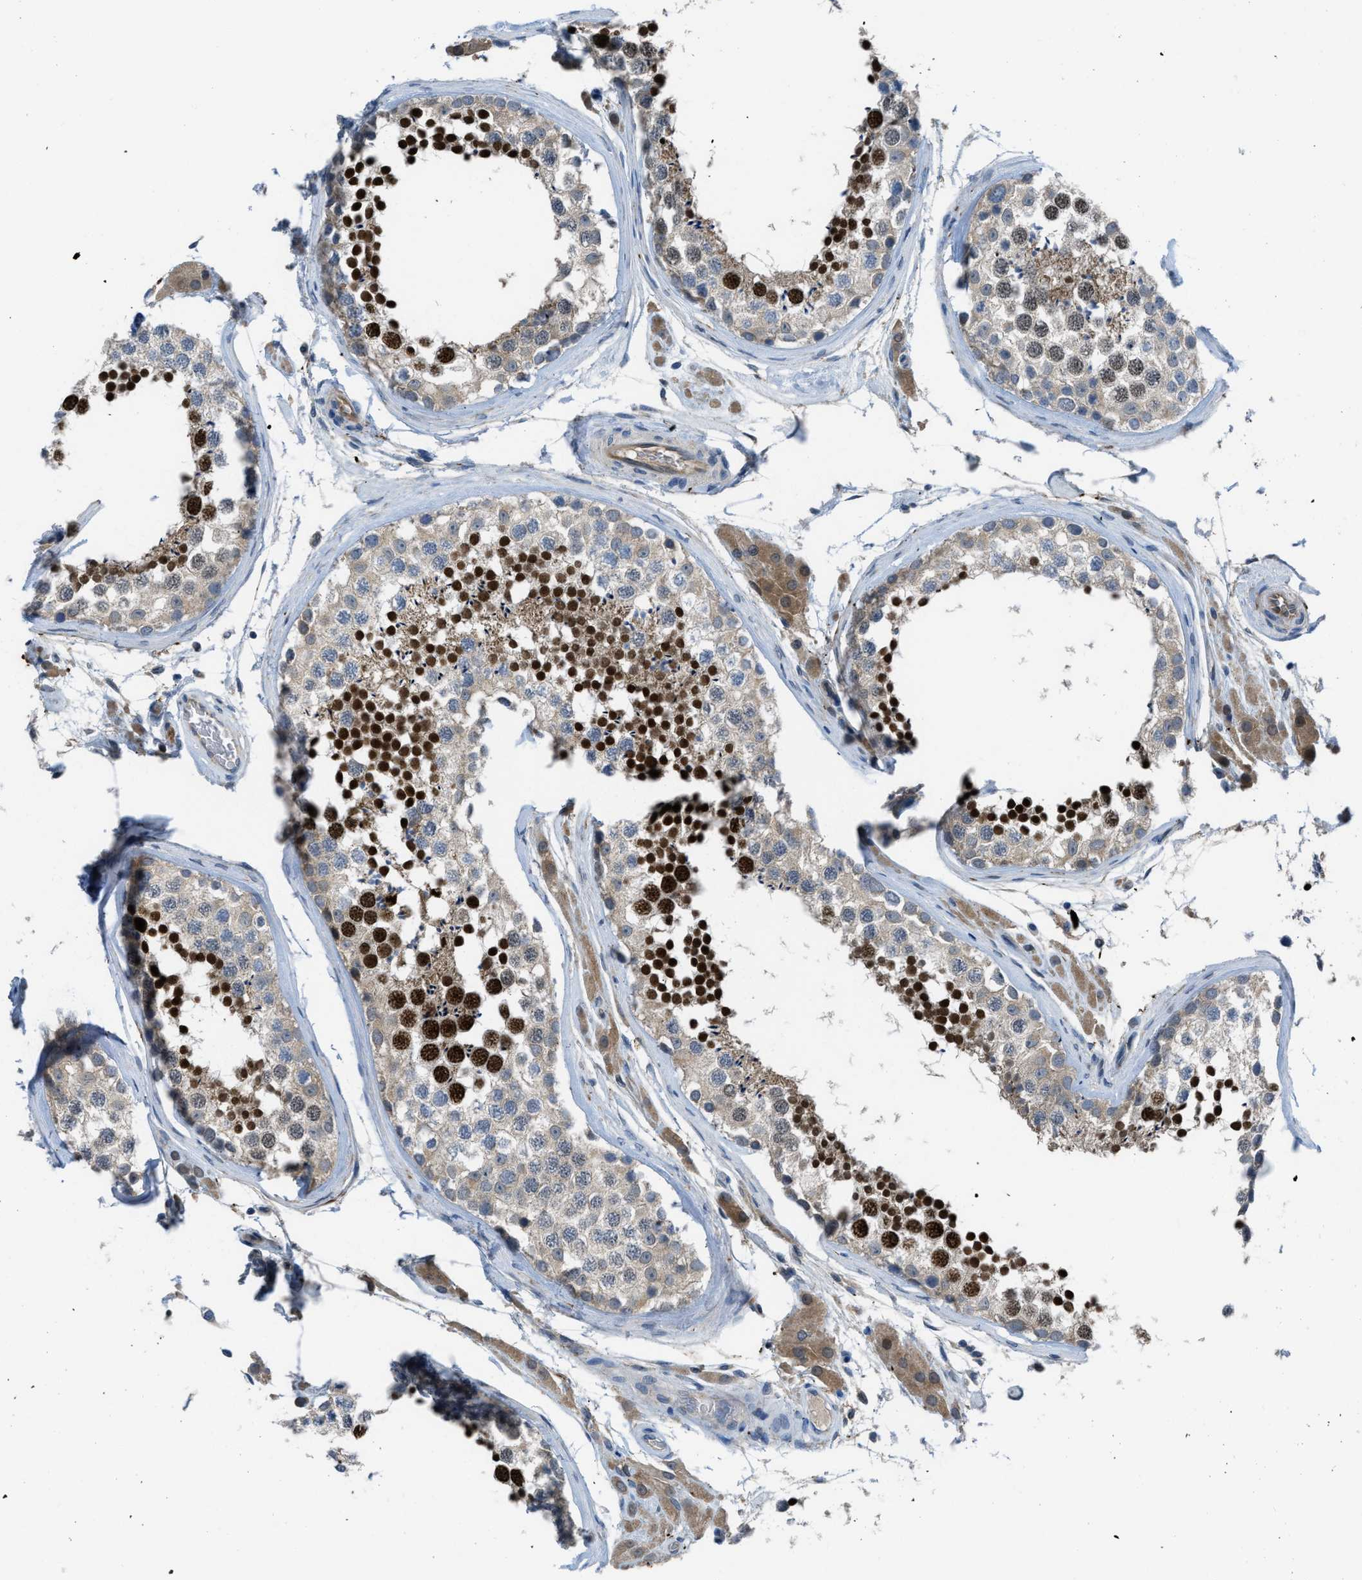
{"staining": {"intensity": "strong", "quantity": "25%-75%", "location": "nuclear"}, "tissue": "testis", "cell_type": "Cells in seminiferous ducts", "image_type": "normal", "snomed": [{"axis": "morphology", "description": "Normal tissue, NOS"}, {"axis": "topography", "description": "Testis"}], "caption": "IHC of benign human testis displays high levels of strong nuclear expression in about 25%-75% of cells in seminiferous ducts. (DAB (3,3'-diaminobenzidine) IHC with brightfield microscopy, high magnification).", "gene": "BAZ2B", "patient": {"sex": "male", "age": 46}}